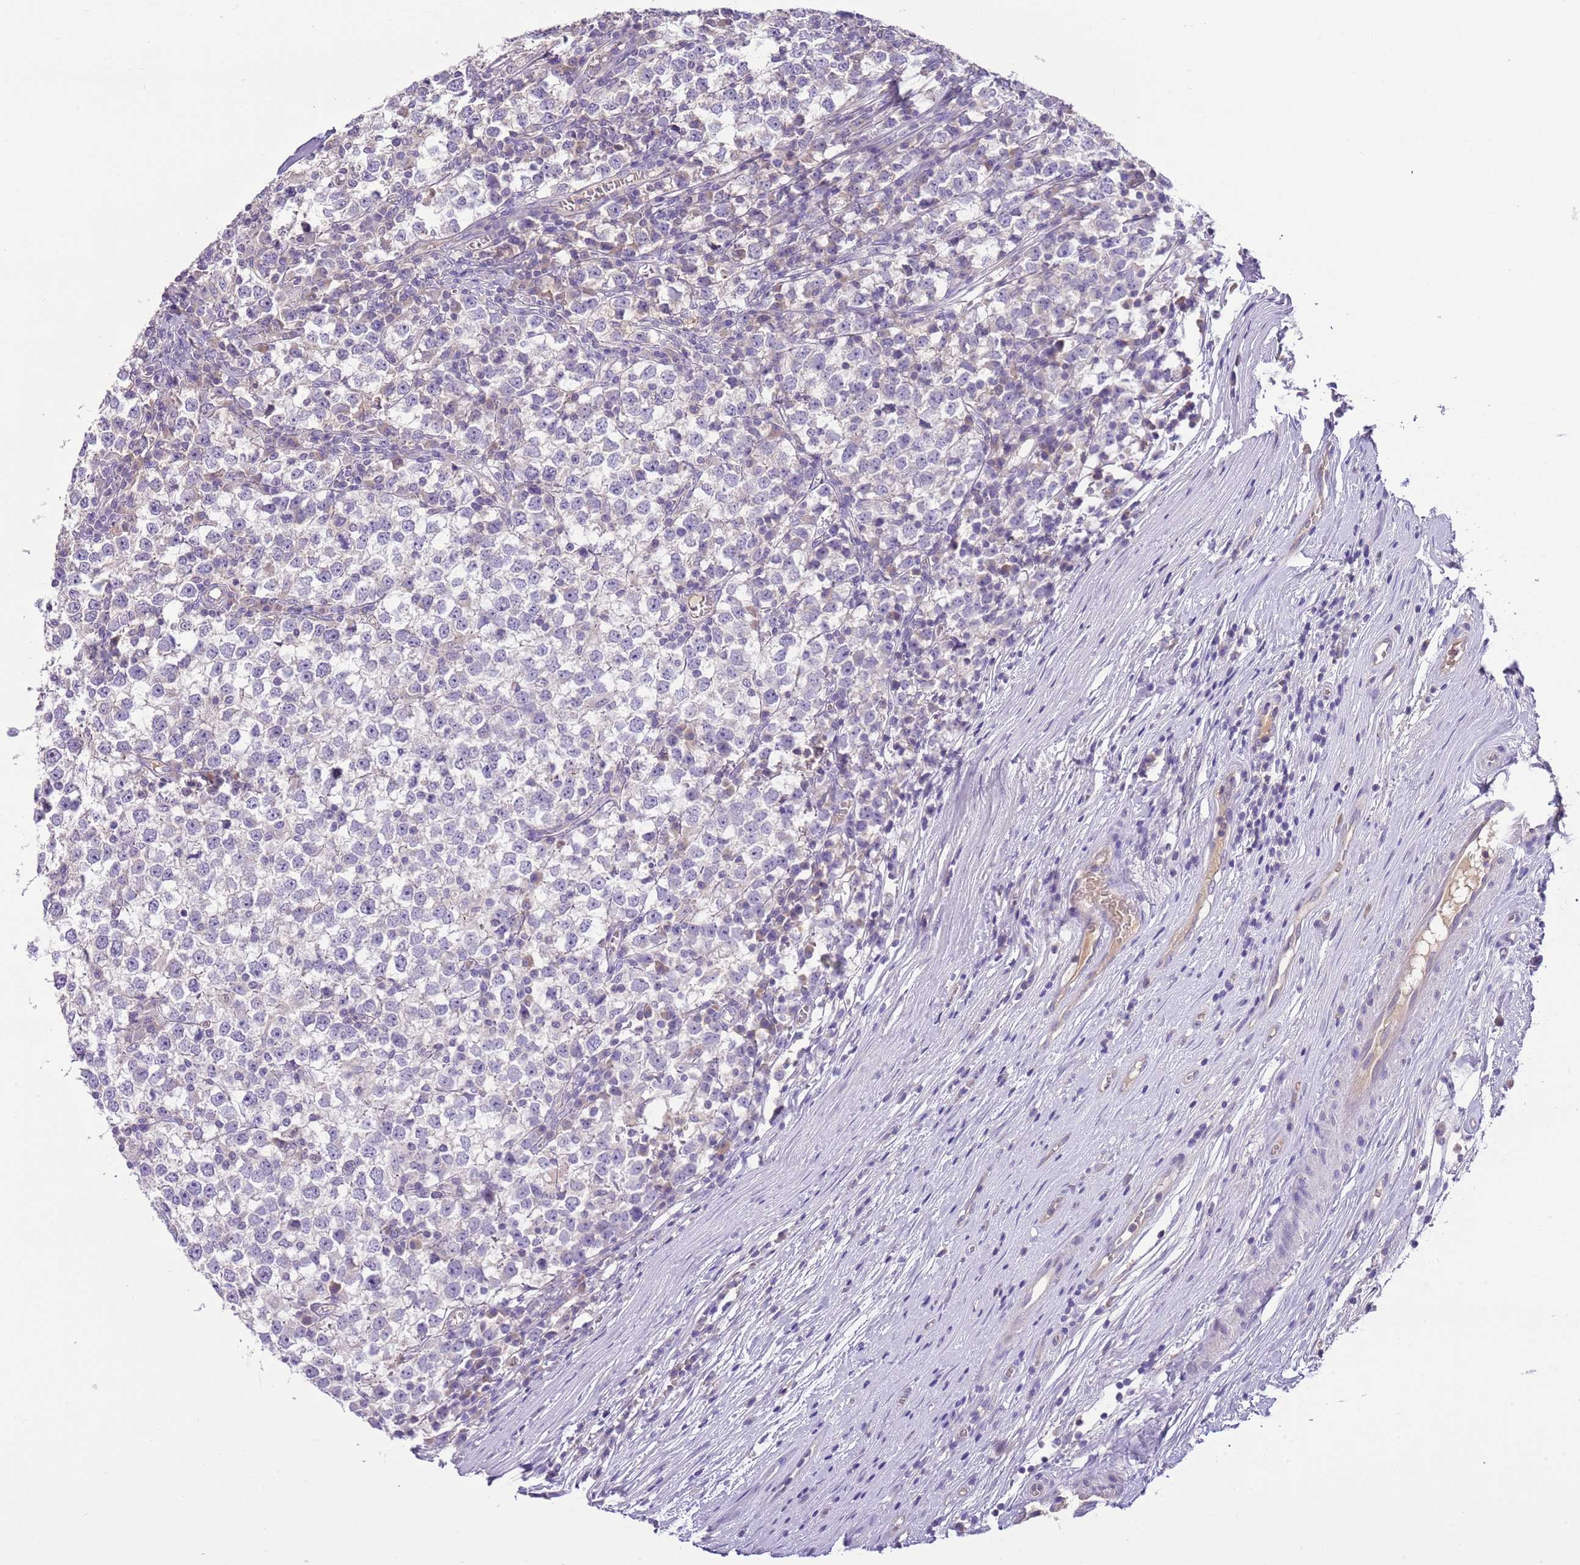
{"staining": {"intensity": "negative", "quantity": "none", "location": "none"}, "tissue": "testis cancer", "cell_type": "Tumor cells", "image_type": "cancer", "snomed": [{"axis": "morphology", "description": "Seminoma, NOS"}, {"axis": "topography", "description": "Testis"}], "caption": "This is an immunohistochemistry (IHC) image of testis seminoma. There is no staining in tumor cells.", "gene": "HES3", "patient": {"sex": "male", "age": 65}}